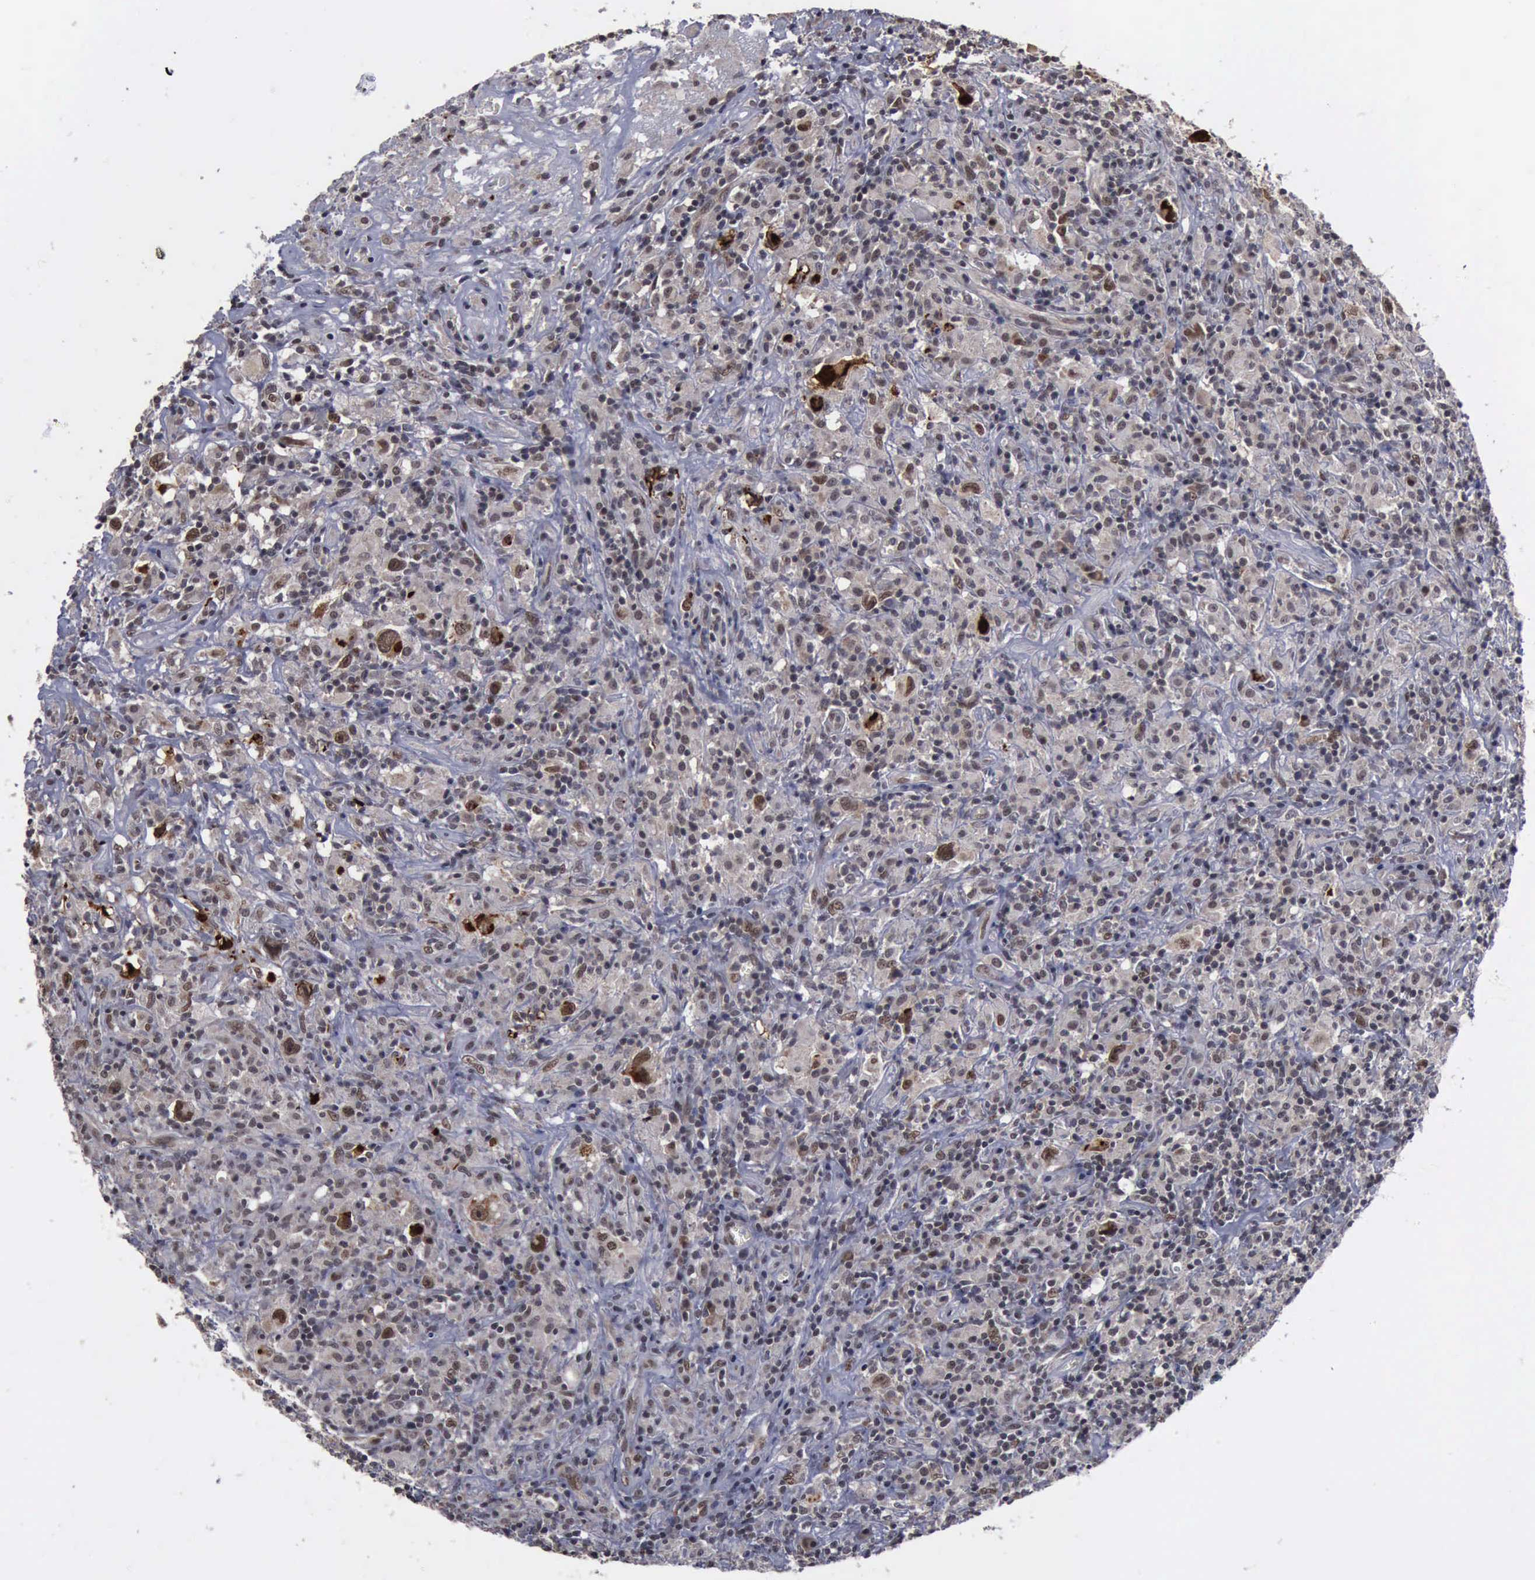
{"staining": {"intensity": "weak", "quantity": "25%-75%", "location": "nuclear"}, "tissue": "lymphoma", "cell_type": "Tumor cells", "image_type": "cancer", "snomed": [{"axis": "morphology", "description": "Hodgkin's disease, NOS"}, {"axis": "topography", "description": "Lymph node"}], "caption": "Immunohistochemistry of human lymphoma reveals low levels of weak nuclear positivity in approximately 25%-75% of tumor cells.", "gene": "RTCB", "patient": {"sex": "male", "age": 46}}